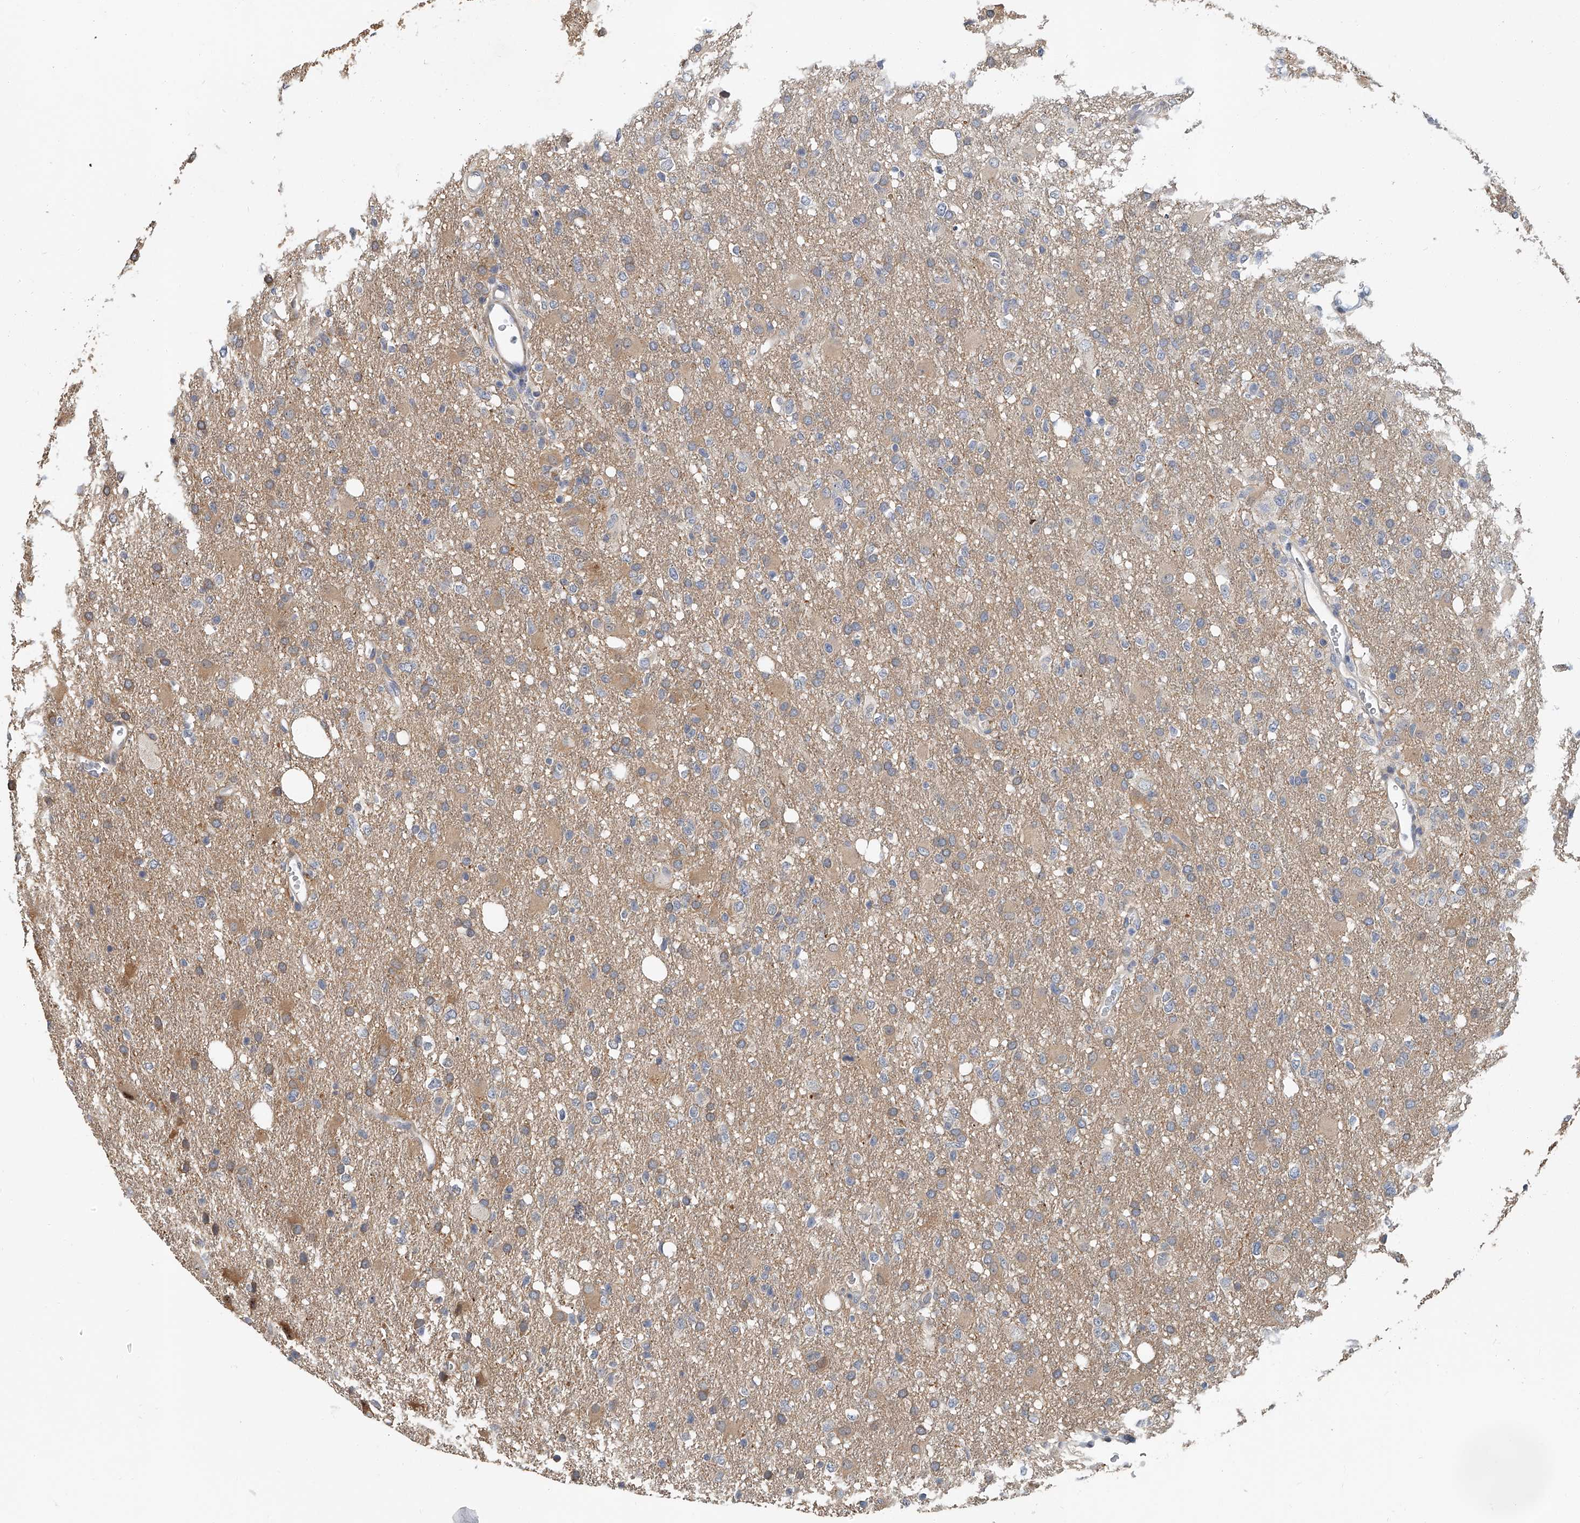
{"staining": {"intensity": "weak", "quantity": "25%-75%", "location": "cytoplasmic/membranous"}, "tissue": "glioma", "cell_type": "Tumor cells", "image_type": "cancer", "snomed": [{"axis": "morphology", "description": "Glioma, malignant, High grade"}, {"axis": "topography", "description": "Brain"}], "caption": "A brown stain shows weak cytoplasmic/membranous staining of a protein in human malignant glioma (high-grade) tumor cells.", "gene": "CD200", "patient": {"sex": "female", "age": 57}}